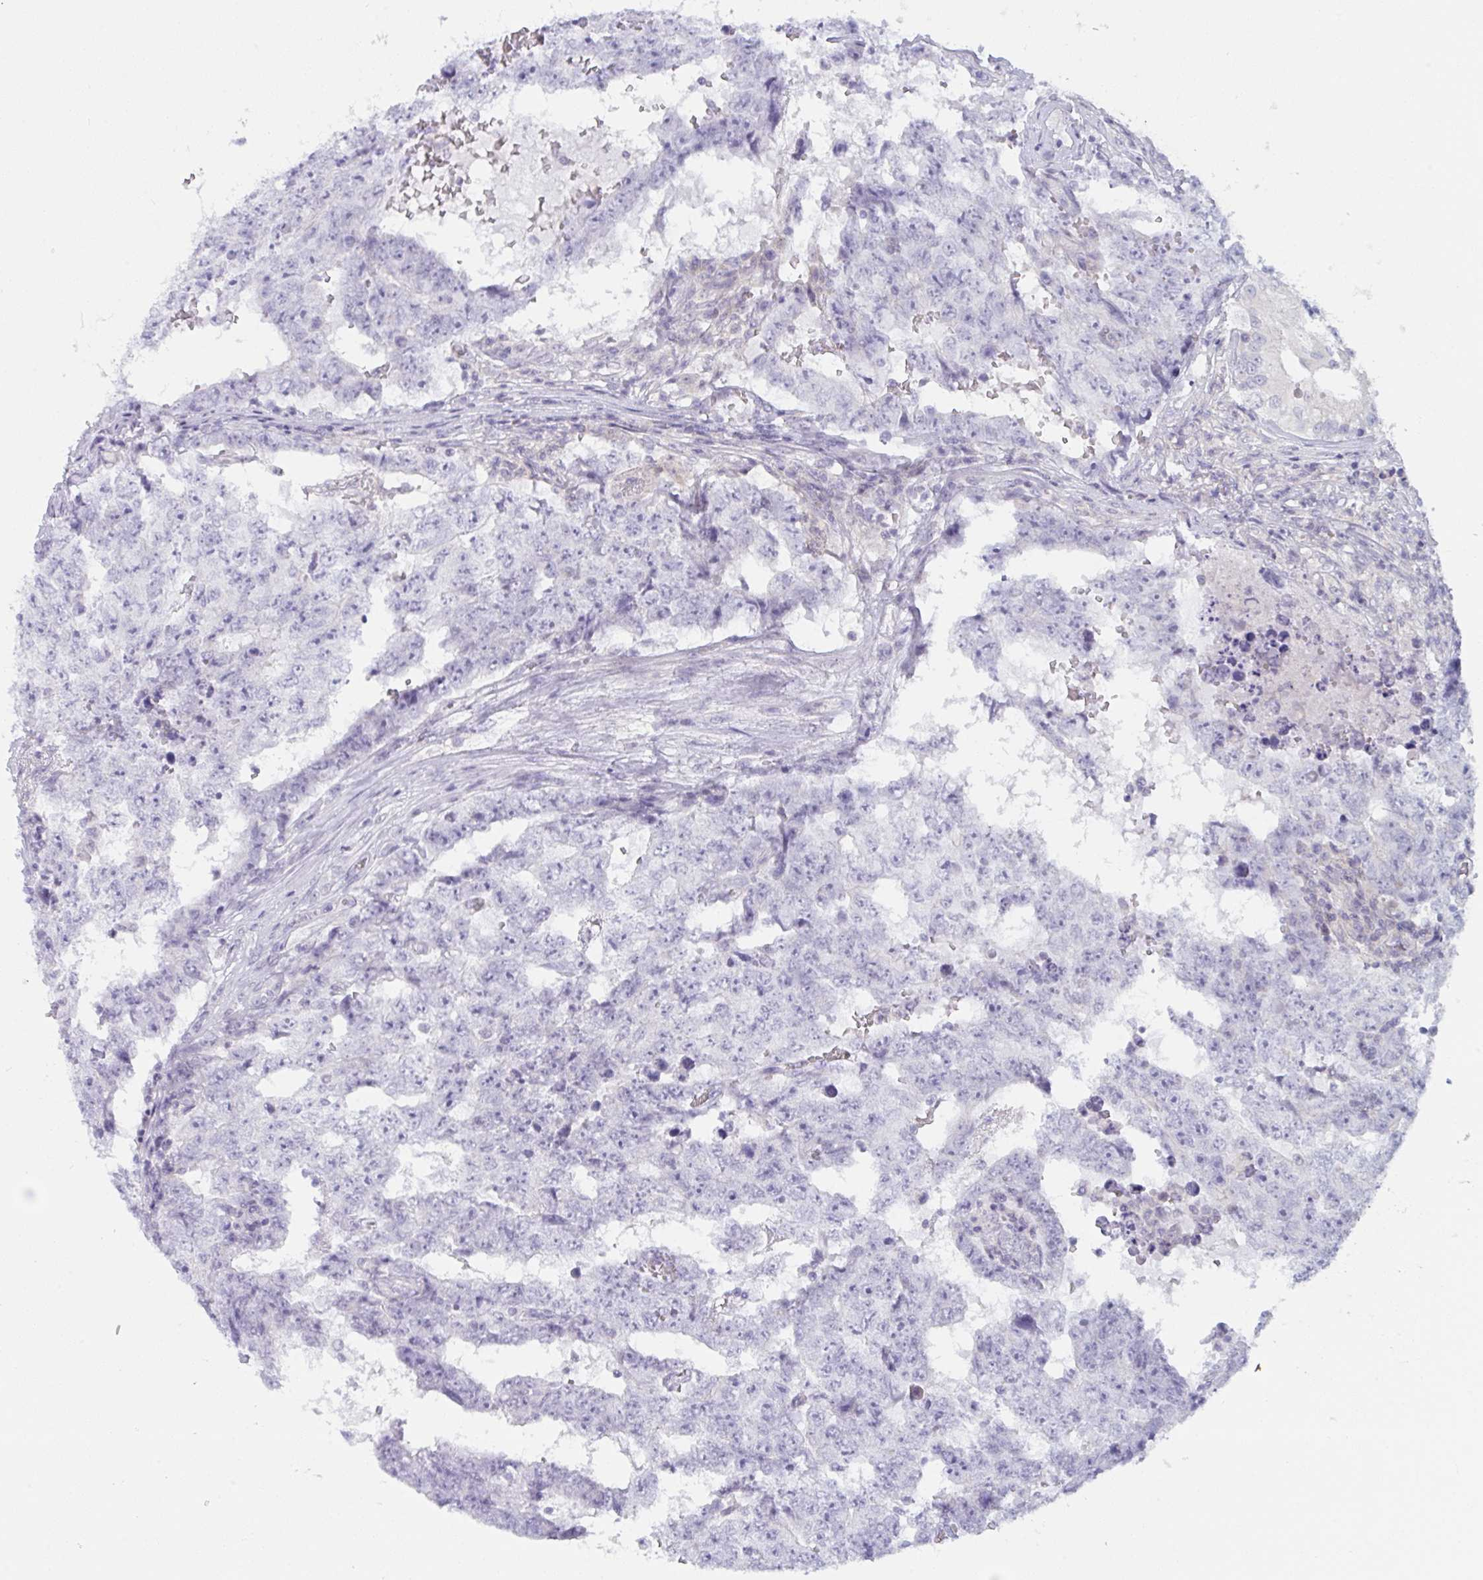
{"staining": {"intensity": "negative", "quantity": "none", "location": "none"}, "tissue": "testis cancer", "cell_type": "Tumor cells", "image_type": "cancer", "snomed": [{"axis": "morphology", "description": "Carcinoma, Embryonal, NOS"}, {"axis": "topography", "description": "Testis"}], "caption": "A high-resolution photomicrograph shows IHC staining of testis cancer, which reveals no significant staining in tumor cells.", "gene": "TANK", "patient": {"sex": "male", "age": 25}}